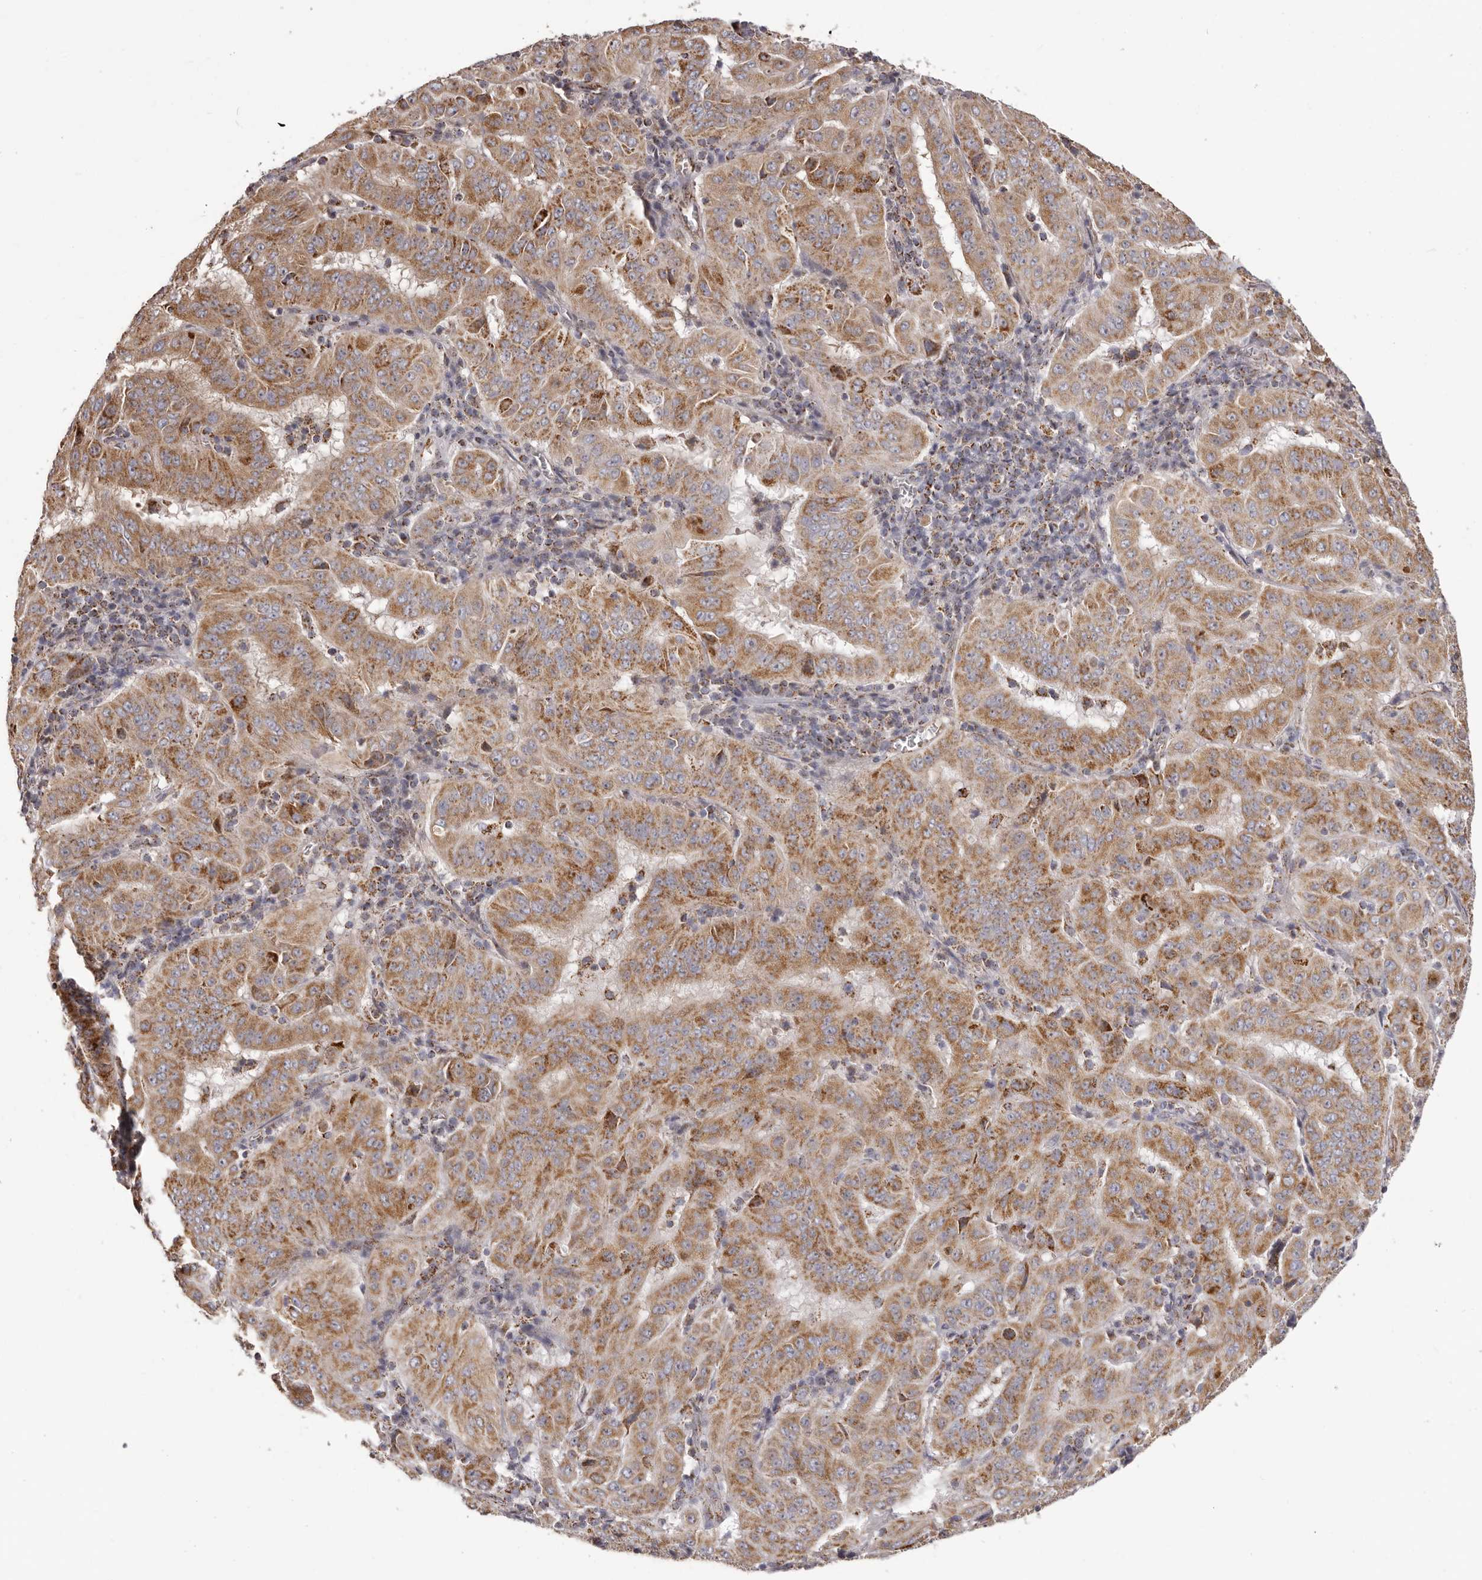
{"staining": {"intensity": "moderate", "quantity": ">75%", "location": "cytoplasmic/membranous"}, "tissue": "pancreatic cancer", "cell_type": "Tumor cells", "image_type": "cancer", "snomed": [{"axis": "morphology", "description": "Adenocarcinoma, NOS"}, {"axis": "topography", "description": "Pancreas"}], "caption": "Protein analysis of pancreatic cancer (adenocarcinoma) tissue demonstrates moderate cytoplasmic/membranous positivity in about >75% of tumor cells. (brown staining indicates protein expression, while blue staining denotes nuclei).", "gene": "CHRM2", "patient": {"sex": "male", "age": 63}}